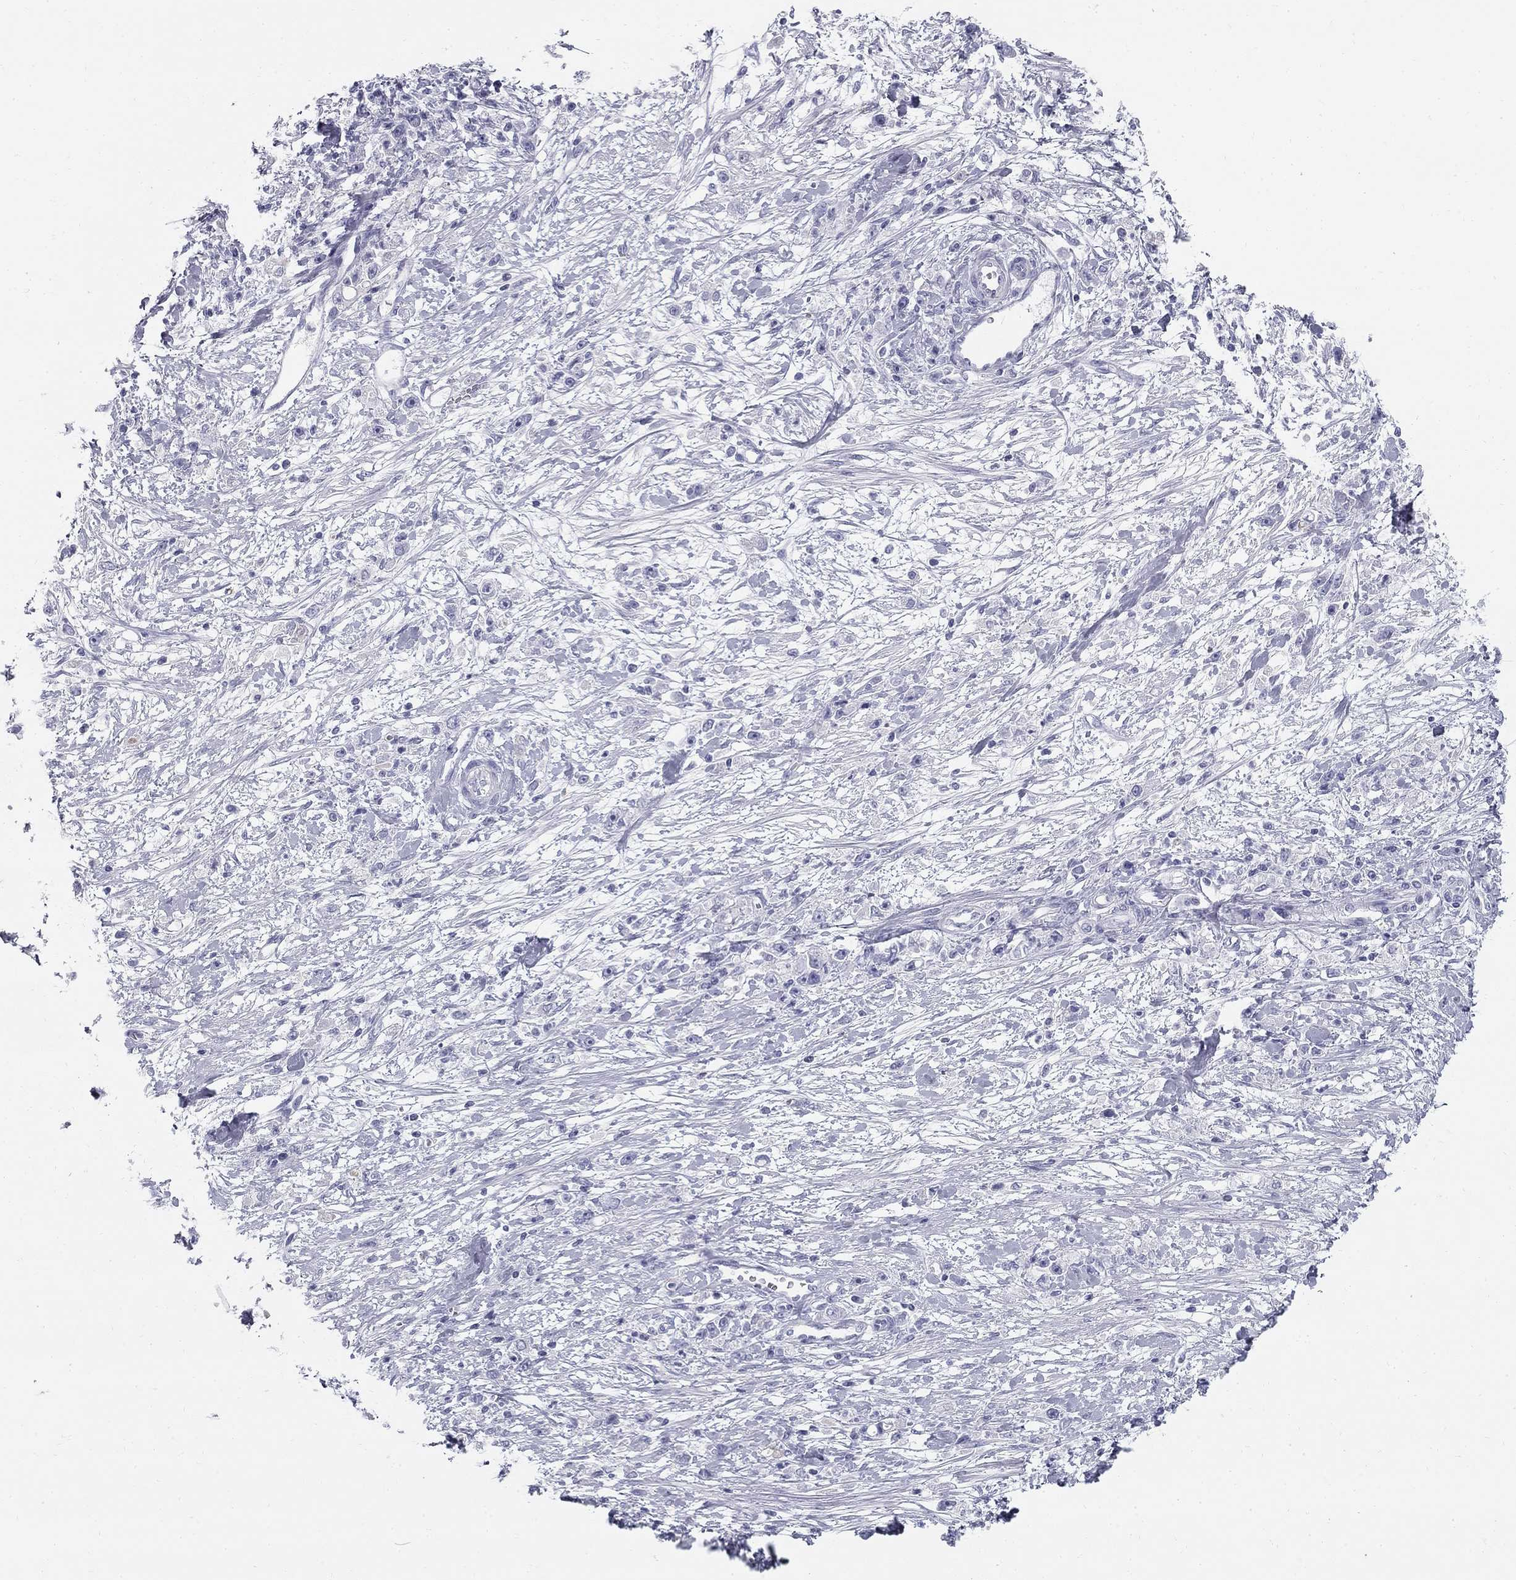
{"staining": {"intensity": "negative", "quantity": "none", "location": "none"}, "tissue": "stomach cancer", "cell_type": "Tumor cells", "image_type": "cancer", "snomed": [{"axis": "morphology", "description": "Adenocarcinoma, NOS"}, {"axis": "topography", "description": "Stomach"}], "caption": "This is a image of IHC staining of stomach adenocarcinoma, which shows no positivity in tumor cells. (Immunohistochemistry (ihc), brightfield microscopy, high magnification).", "gene": "SULT2B1", "patient": {"sex": "female", "age": 59}}